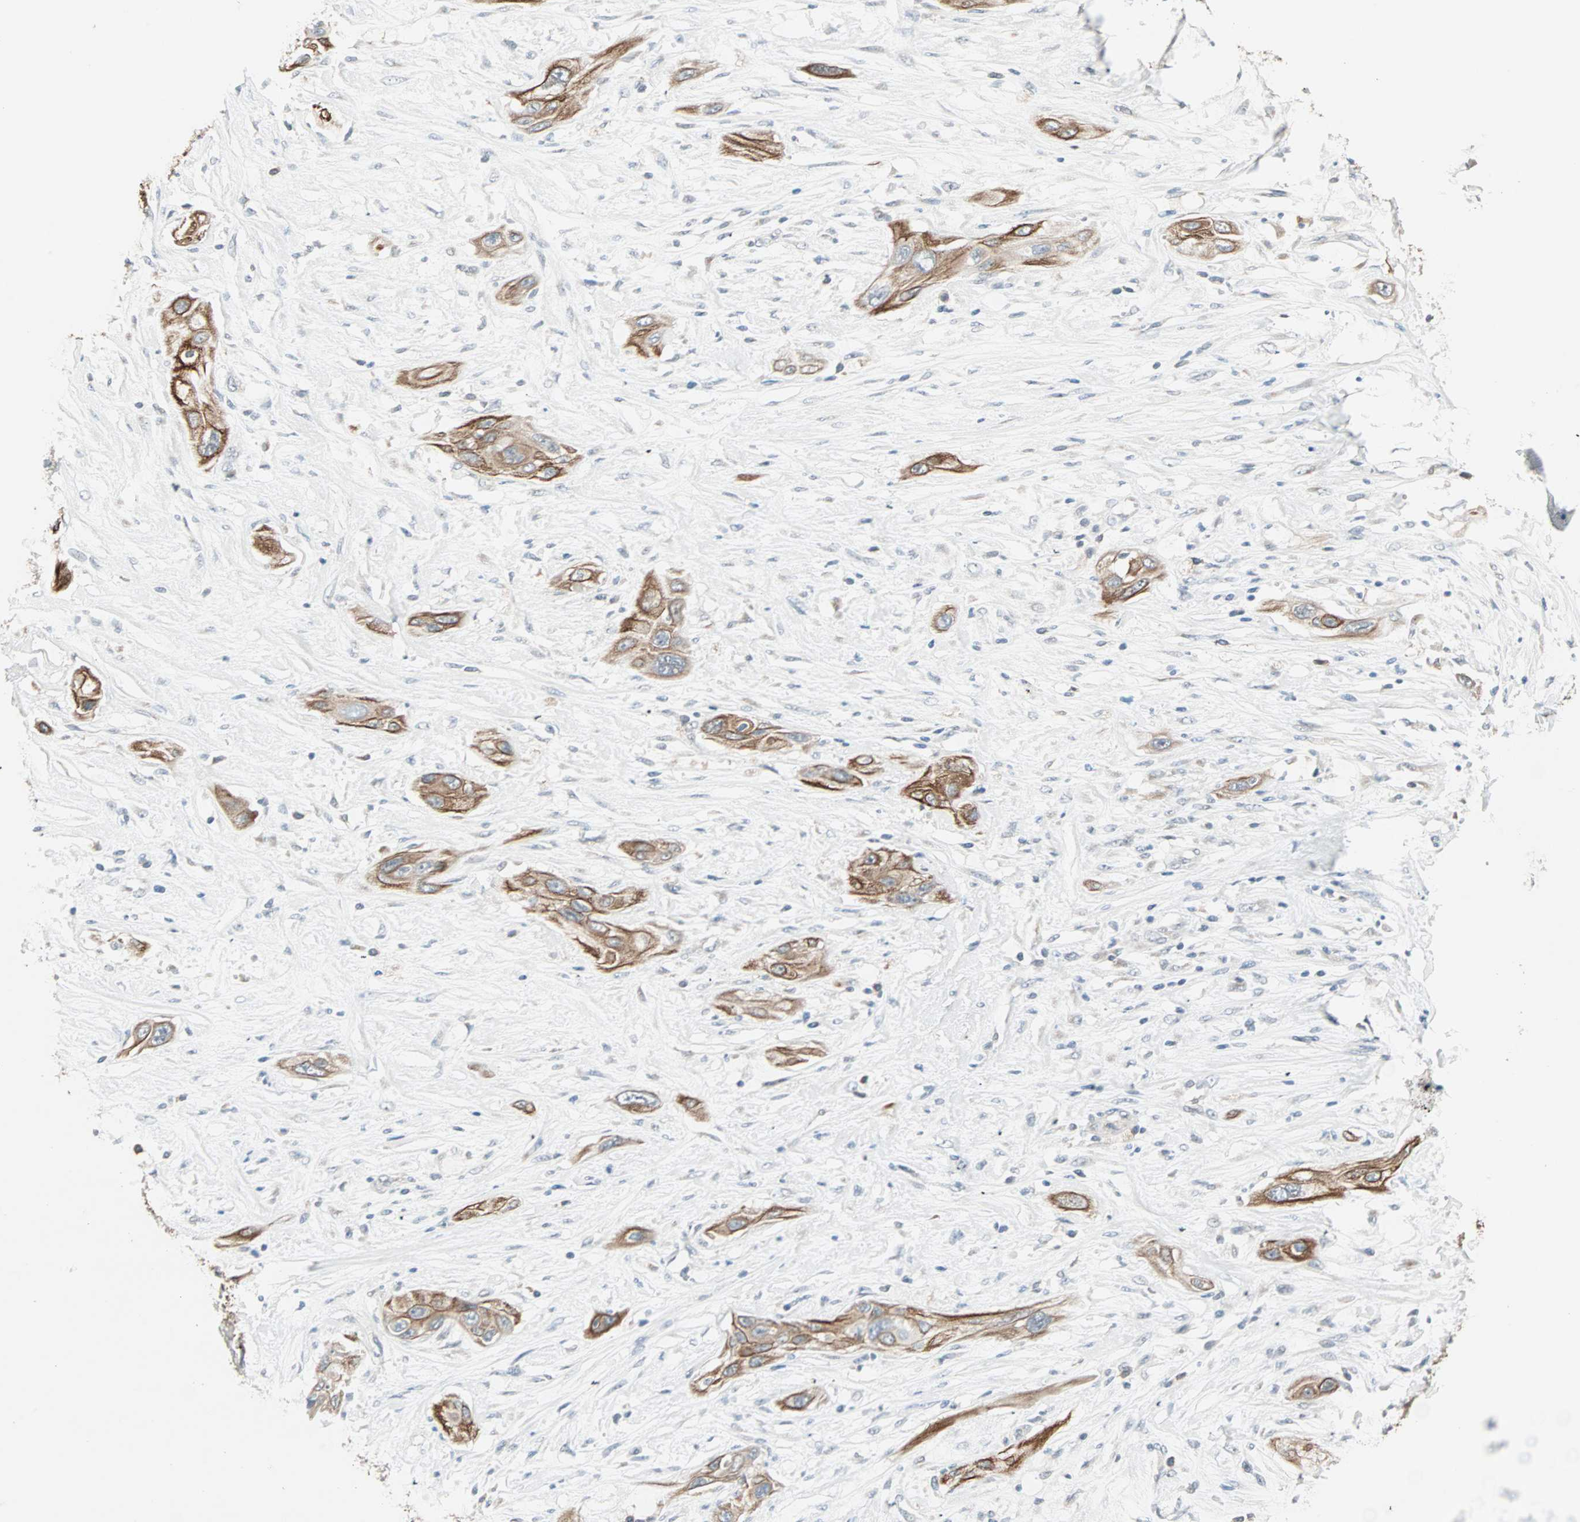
{"staining": {"intensity": "strong", "quantity": ">75%", "location": "cytoplasmic/membranous"}, "tissue": "lung cancer", "cell_type": "Tumor cells", "image_type": "cancer", "snomed": [{"axis": "morphology", "description": "Squamous cell carcinoma, NOS"}, {"axis": "topography", "description": "Lung"}], "caption": "Lung cancer tissue demonstrates strong cytoplasmic/membranous staining in about >75% of tumor cells, visualized by immunohistochemistry. Immunohistochemistry stains the protein in brown and the nuclei are stained blue.", "gene": "ZFP36", "patient": {"sex": "female", "age": 47}}